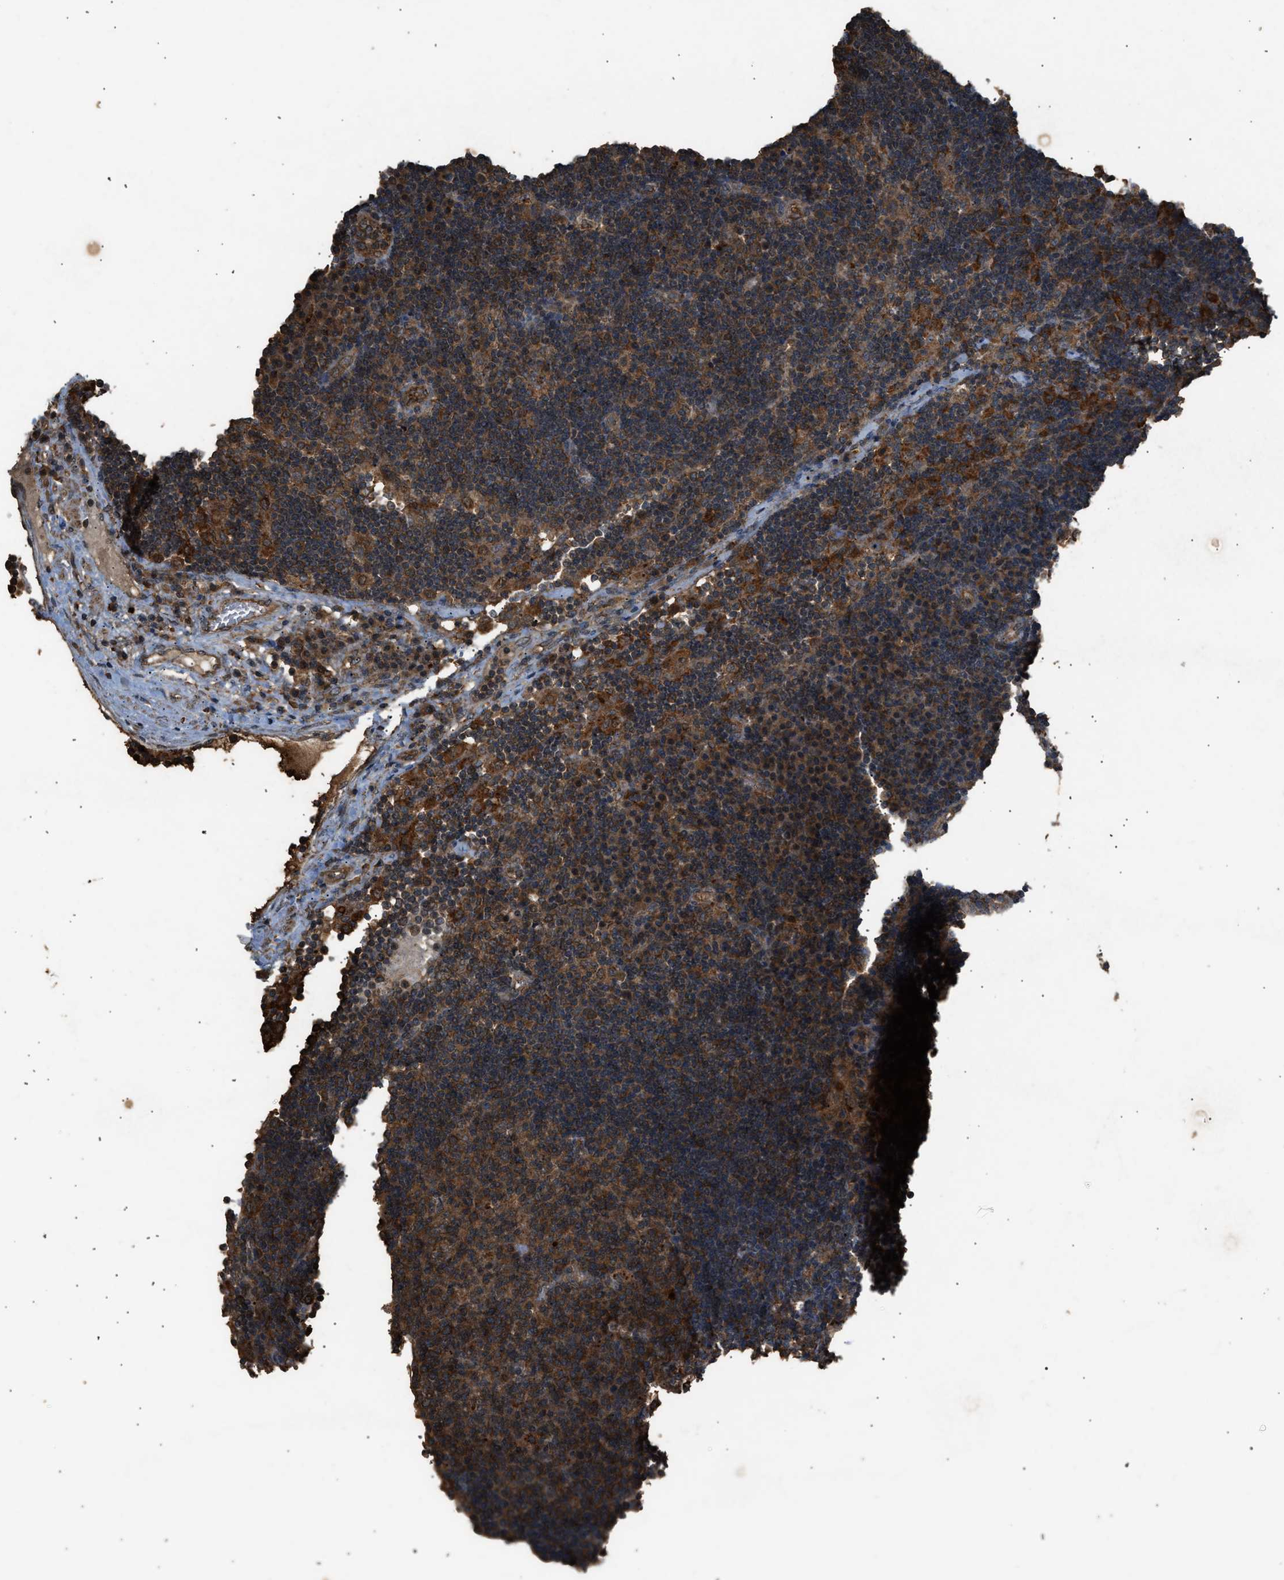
{"staining": {"intensity": "strong", "quantity": ">75%", "location": "cytoplasmic/membranous"}, "tissue": "lymph node", "cell_type": "Germinal center cells", "image_type": "normal", "snomed": [{"axis": "morphology", "description": "Normal tissue, NOS"}, {"axis": "morphology", "description": "Squamous cell carcinoma, metastatic, NOS"}, {"axis": "topography", "description": "Lymph node"}], "caption": "This photomicrograph displays immunohistochemistry staining of unremarkable lymph node, with high strong cytoplasmic/membranous expression in about >75% of germinal center cells.", "gene": "PSMD1", "patient": {"sex": "female", "age": 53}}